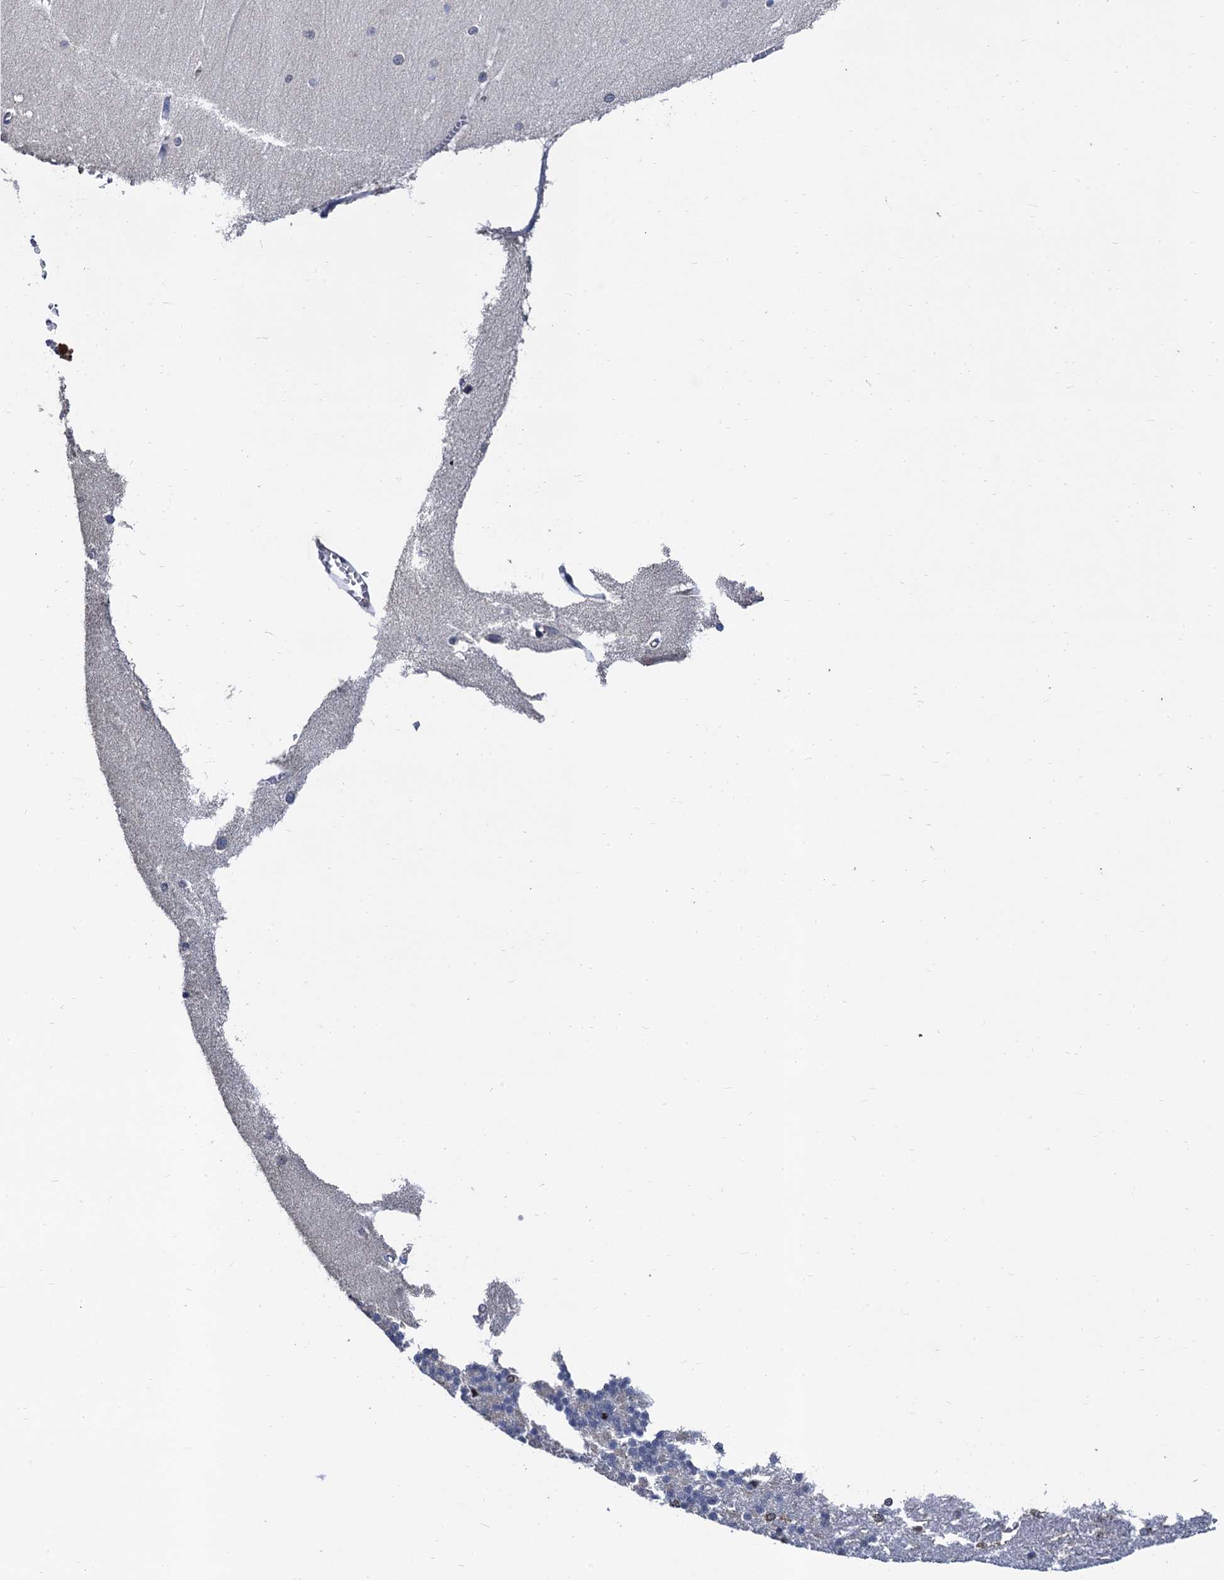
{"staining": {"intensity": "negative", "quantity": "none", "location": "none"}, "tissue": "cerebellum", "cell_type": "Cells in granular layer", "image_type": "normal", "snomed": [{"axis": "morphology", "description": "Normal tissue, NOS"}, {"axis": "topography", "description": "Cerebellum"}], "caption": "Immunohistochemistry (IHC) histopathology image of normal human cerebellum stained for a protein (brown), which demonstrates no expression in cells in granular layer. (Brightfield microscopy of DAB IHC at high magnification).", "gene": "TSEN34", "patient": {"sex": "male", "age": 37}}